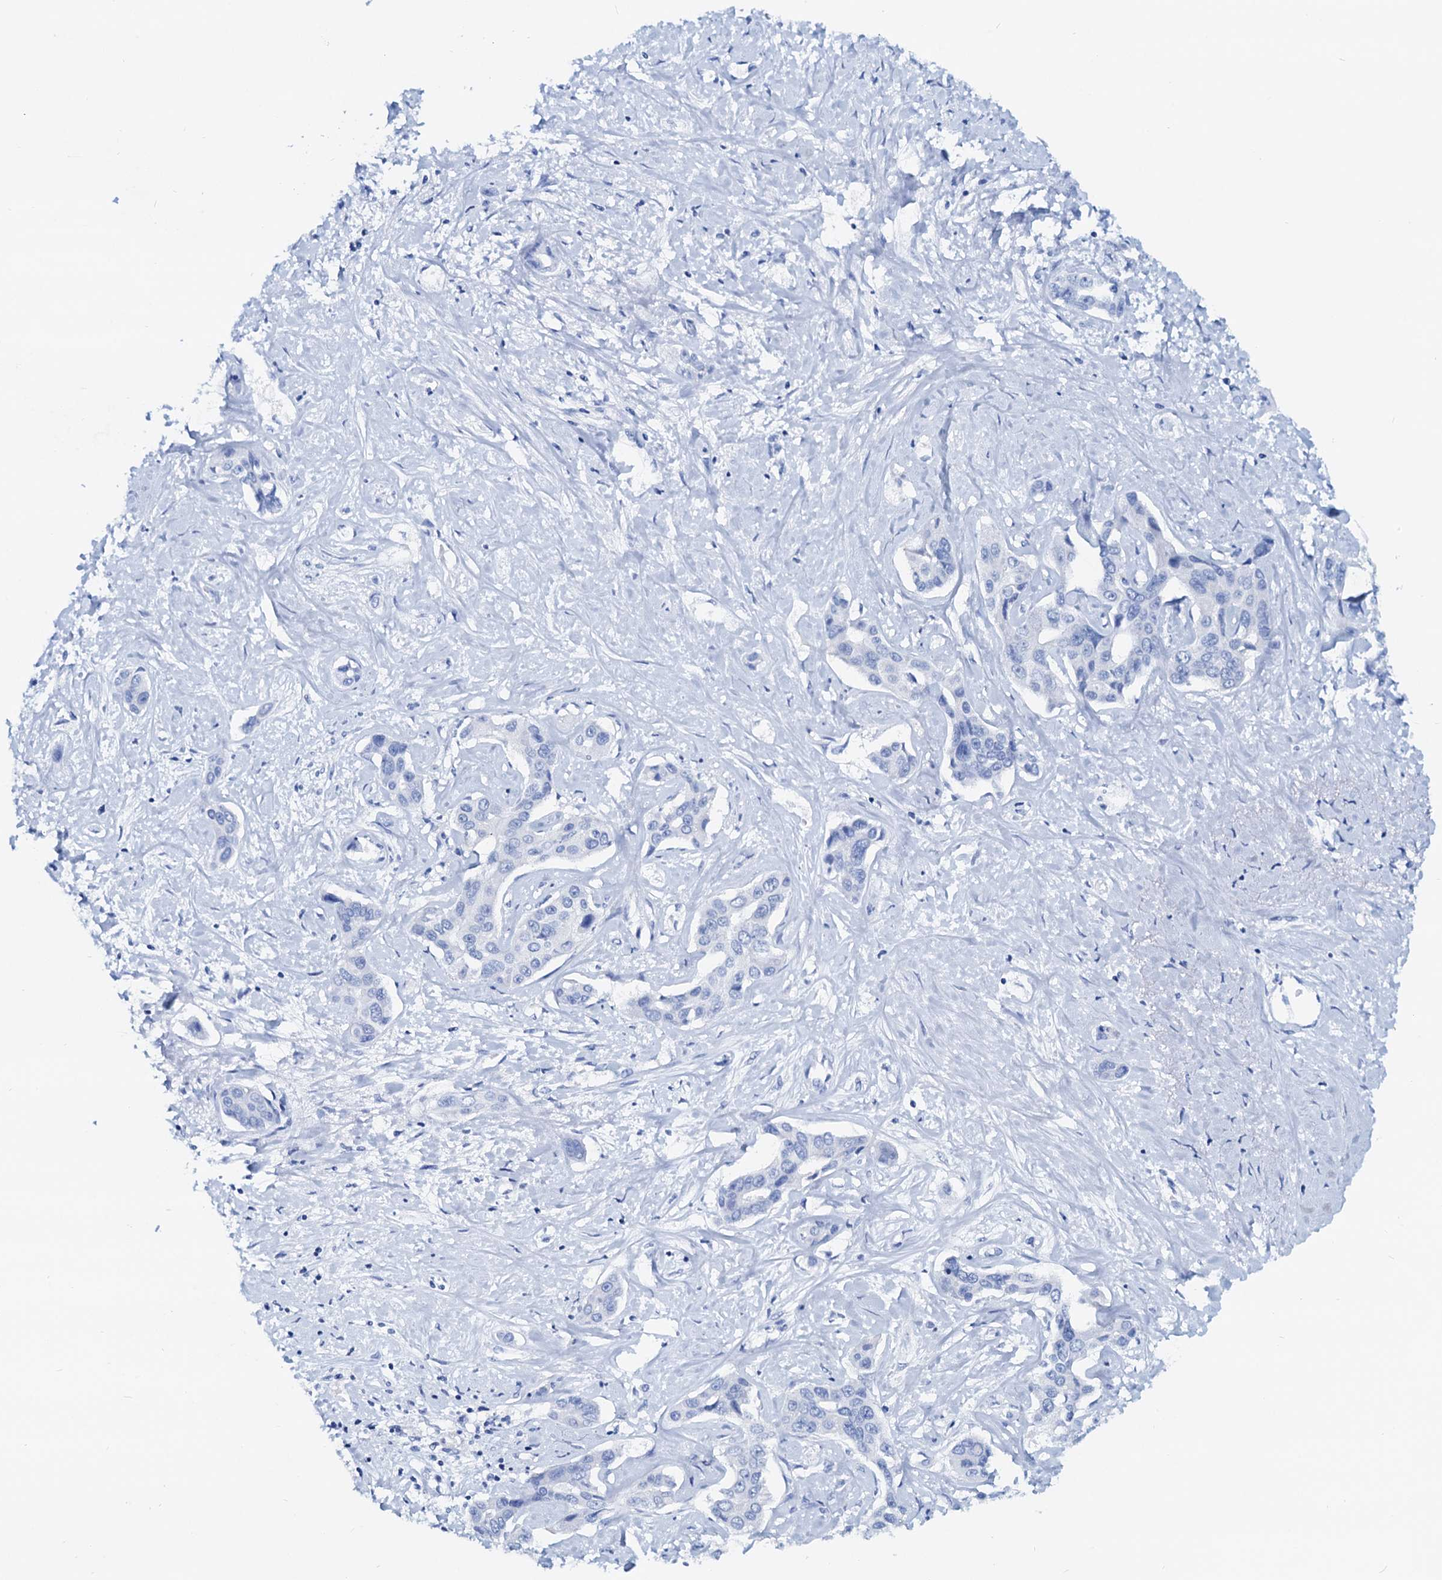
{"staining": {"intensity": "negative", "quantity": "none", "location": "none"}, "tissue": "liver cancer", "cell_type": "Tumor cells", "image_type": "cancer", "snomed": [{"axis": "morphology", "description": "Cholangiocarcinoma"}, {"axis": "topography", "description": "Liver"}], "caption": "Liver cancer was stained to show a protein in brown. There is no significant expression in tumor cells.", "gene": "PTGES3", "patient": {"sex": "male", "age": 59}}